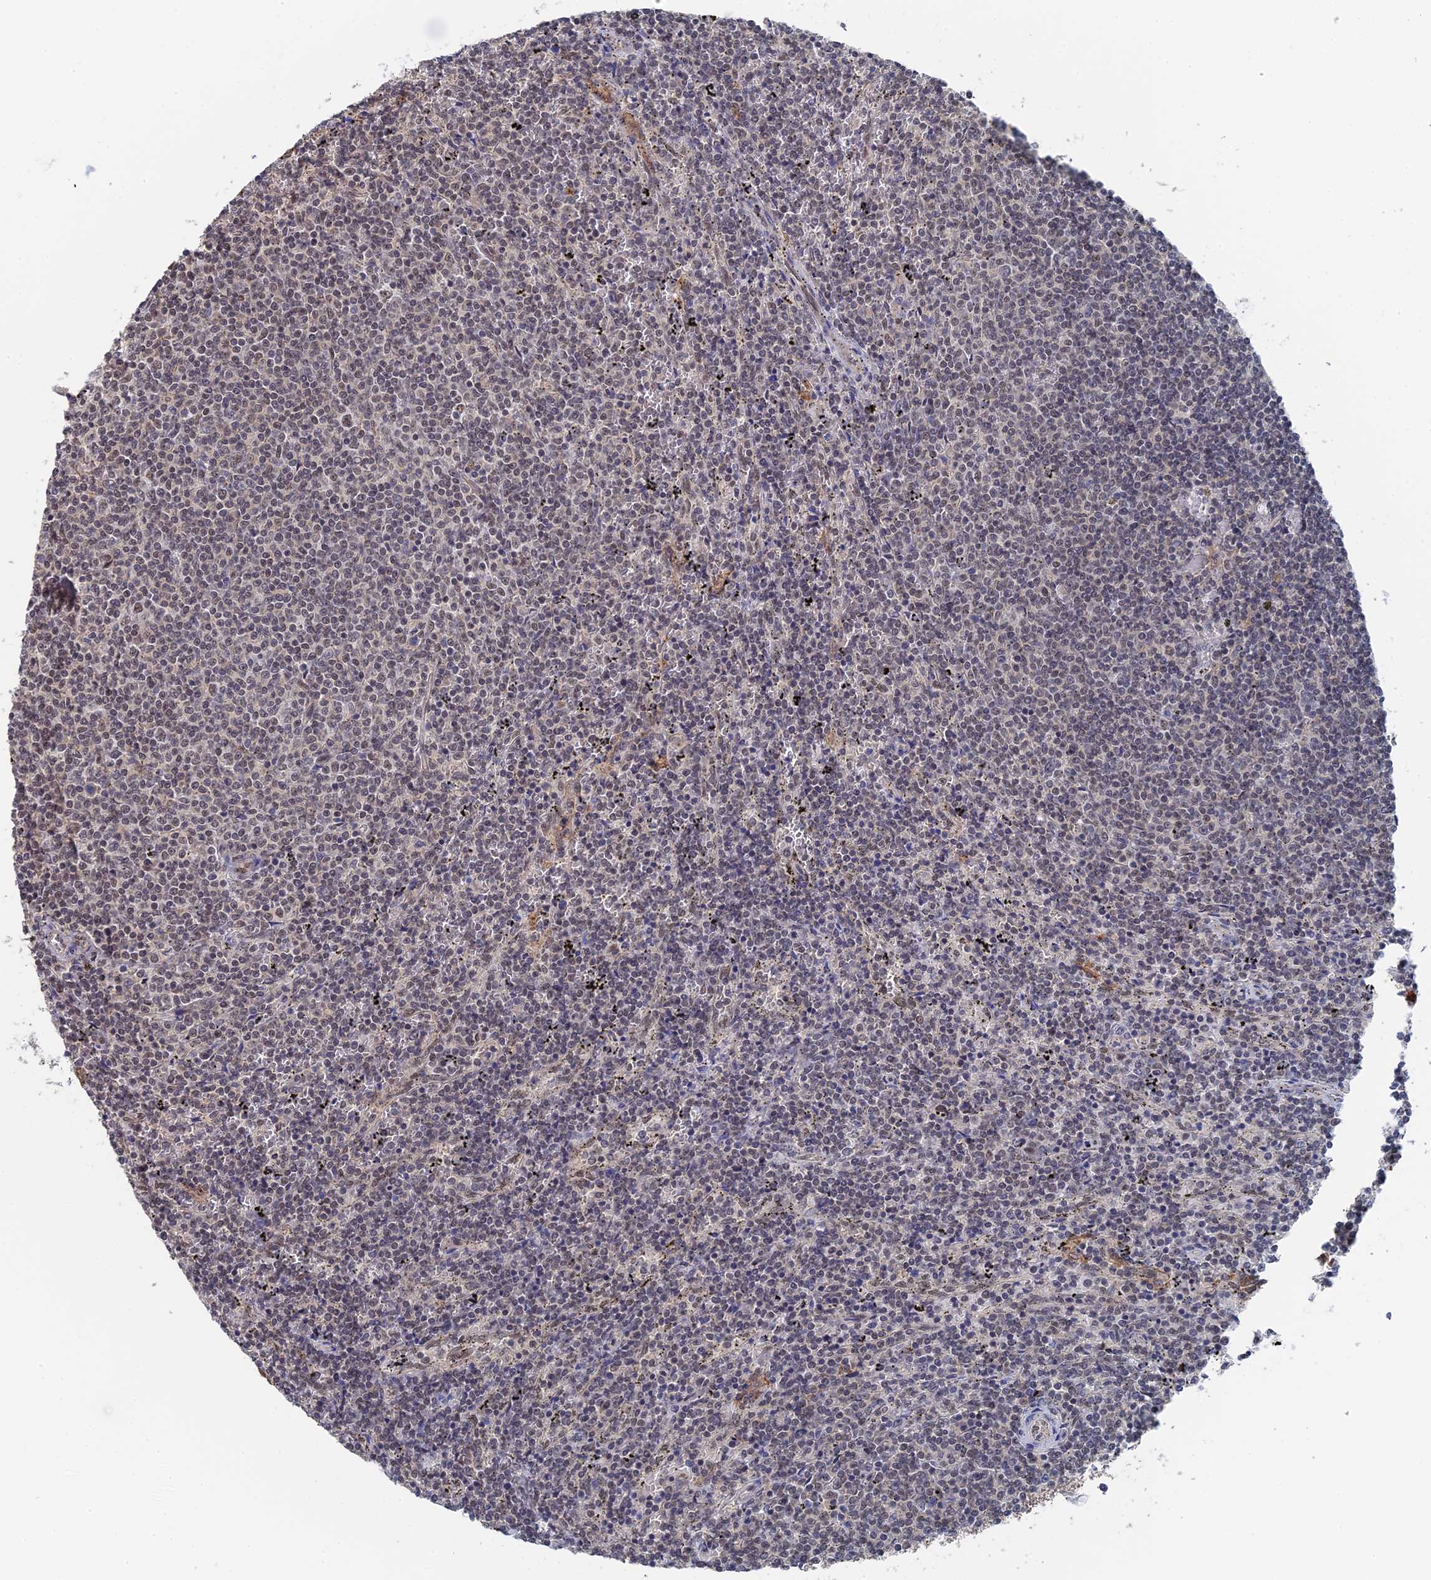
{"staining": {"intensity": "weak", "quantity": "25%-75%", "location": "nuclear"}, "tissue": "lymphoma", "cell_type": "Tumor cells", "image_type": "cancer", "snomed": [{"axis": "morphology", "description": "Malignant lymphoma, non-Hodgkin's type, Low grade"}, {"axis": "topography", "description": "Spleen"}], "caption": "Immunohistochemistry image of human lymphoma stained for a protein (brown), which exhibits low levels of weak nuclear expression in about 25%-75% of tumor cells.", "gene": "TSSC4", "patient": {"sex": "female", "age": 50}}